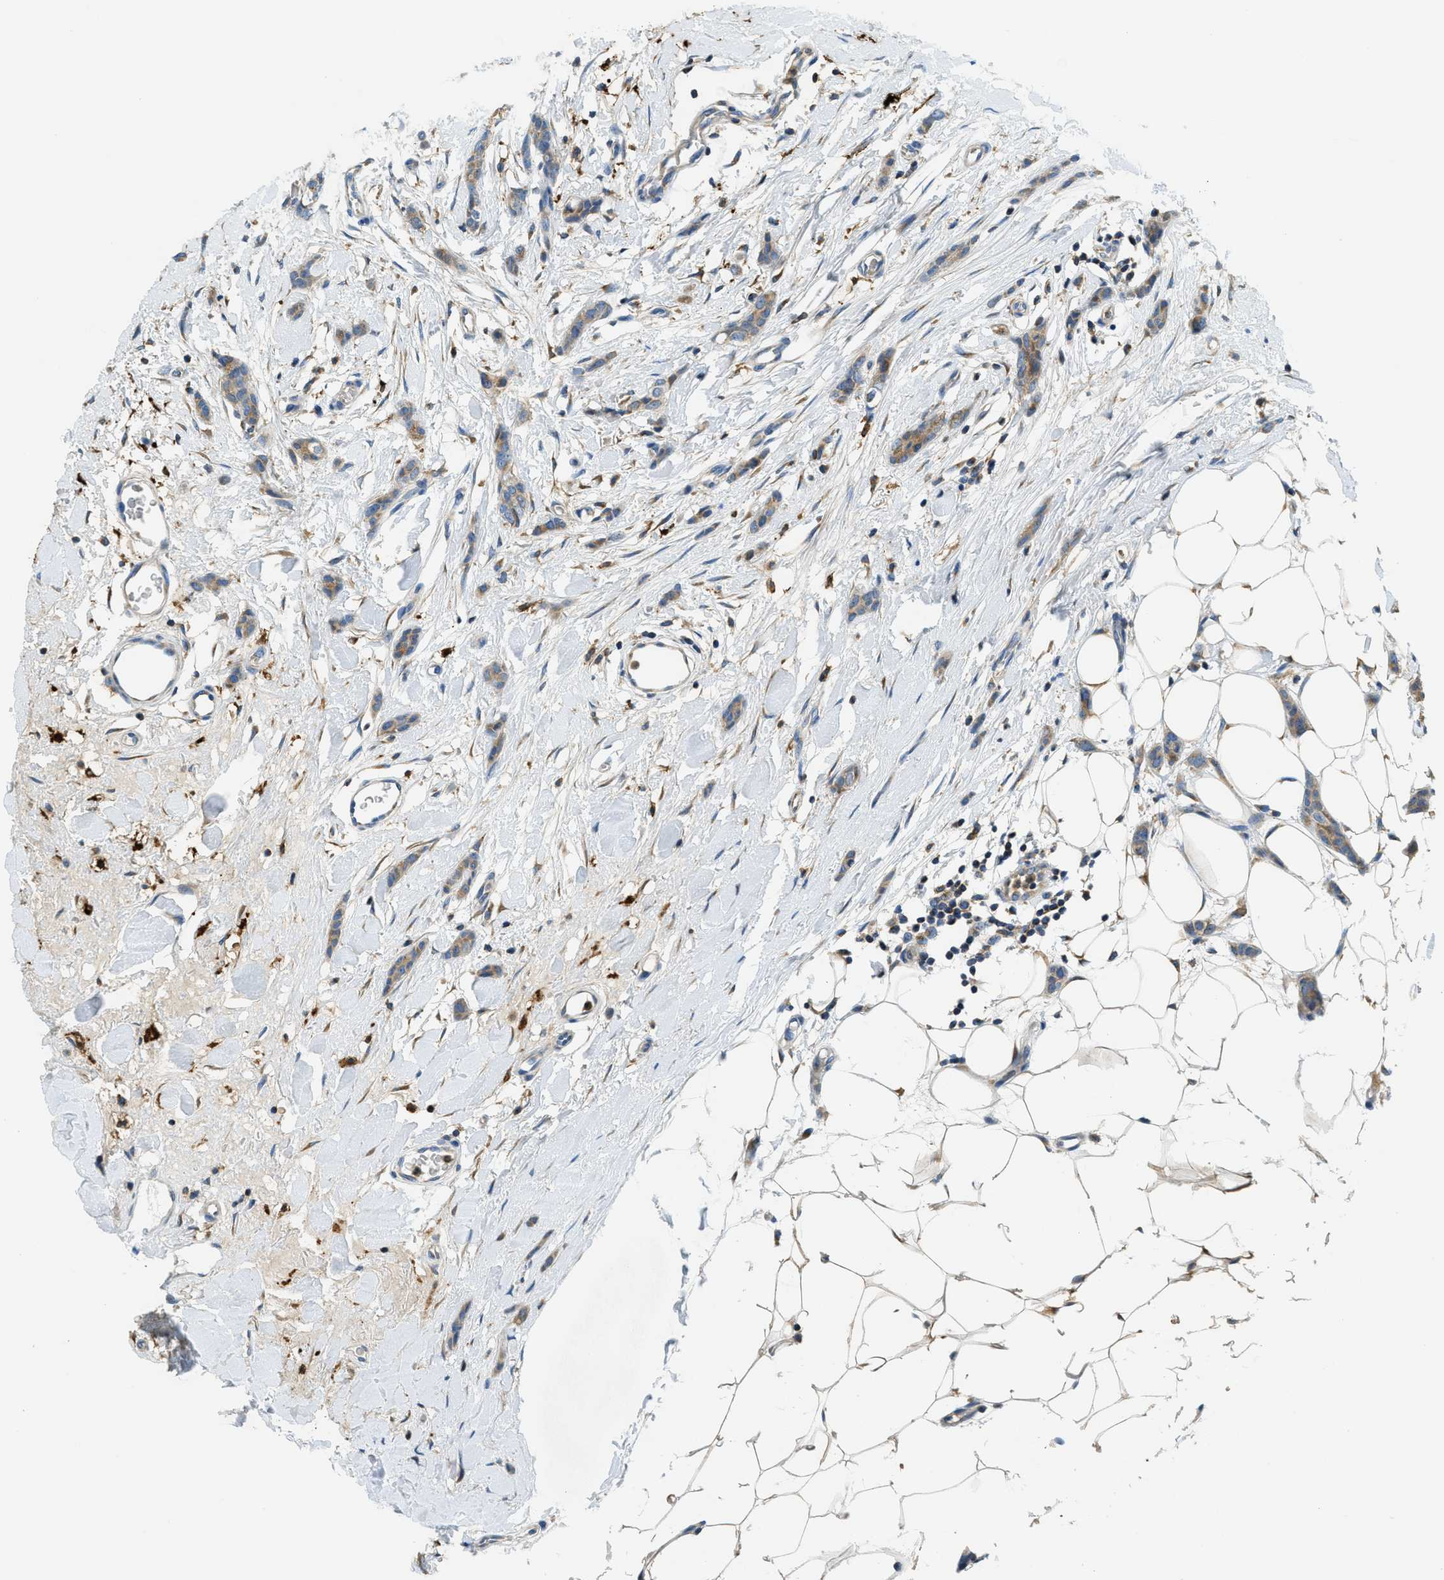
{"staining": {"intensity": "weak", "quantity": ">75%", "location": "cytoplasmic/membranous"}, "tissue": "breast cancer", "cell_type": "Tumor cells", "image_type": "cancer", "snomed": [{"axis": "morphology", "description": "Lobular carcinoma"}, {"axis": "topography", "description": "Skin"}, {"axis": "topography", "description": "Breast"}], "caption": "Protein expression analysis of lobular carcinoma (breast) displays weak cytoplasmic/membranous staining in approximately >75% of tumor cells.", "gene": "RFFL", "patient": {"sex": "female", "age": 46}}